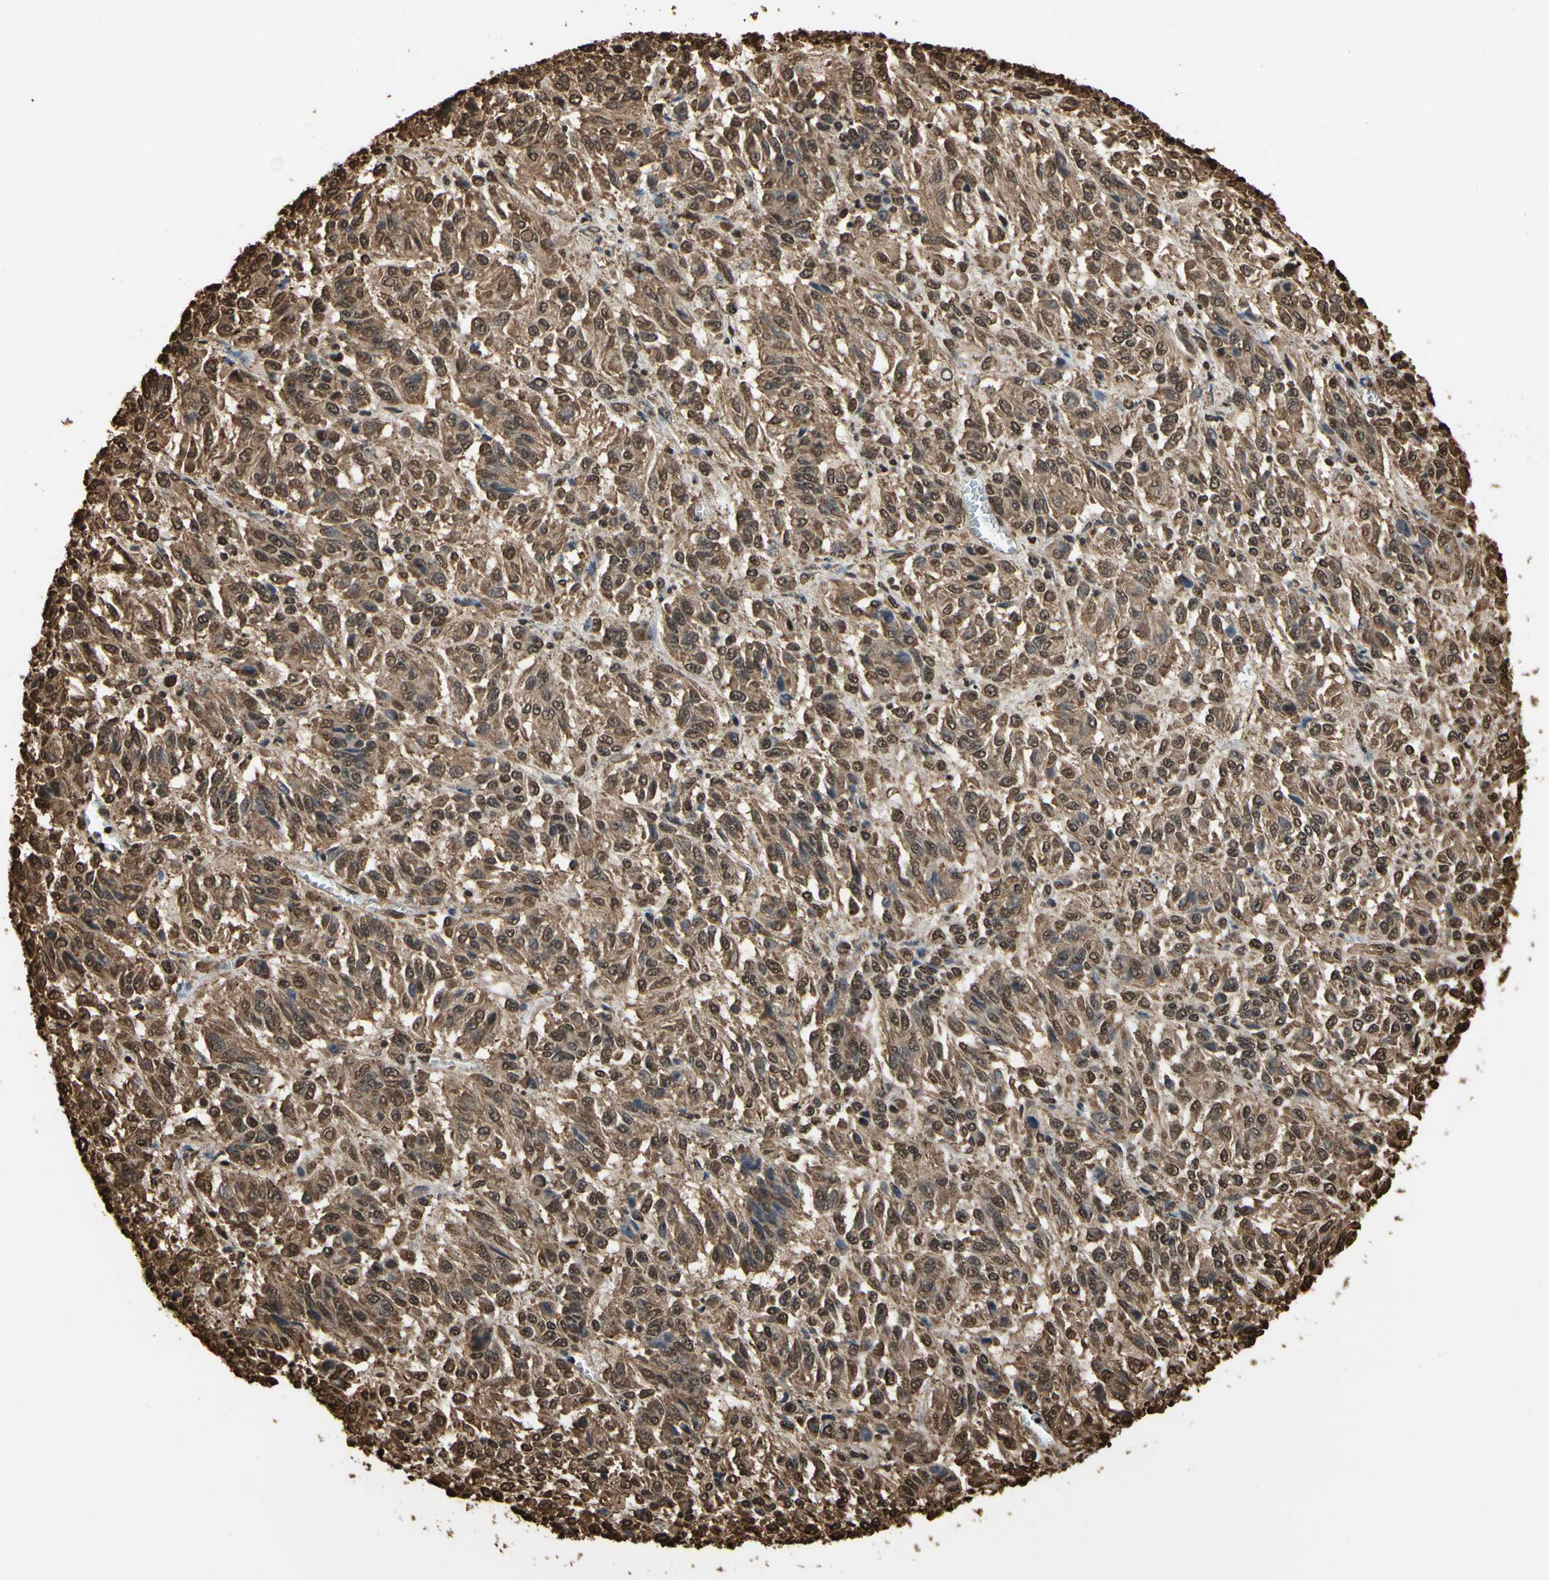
{"staining": {"intensity": "moderate", "quantity": ">75%", "location": "cytoplasmic/membranous,nuclear"}, "tissue": "melanoma", "cell_type": "Tumor cells", "image_type": "cancer", "snomed": [{"axis": "morphology", "description": "Malignant melanoma, Metastatic site"}, {"axis": "topography", "description": "Lung"}], "caption": "IHC histopathology image of neoplastic tissue: human malignant melanoma (metastatic site) stained using immunohistochemistry demonstrates medium levels of moderate protein expression localized specifically in the cytoplasmic/membranous and nuclear of tumor cells, appearing as a cytoplasmic/membranous and nuclear brown color.", "gene": "HNRNPK", "patient": {"sex": "male", "age": 64}}